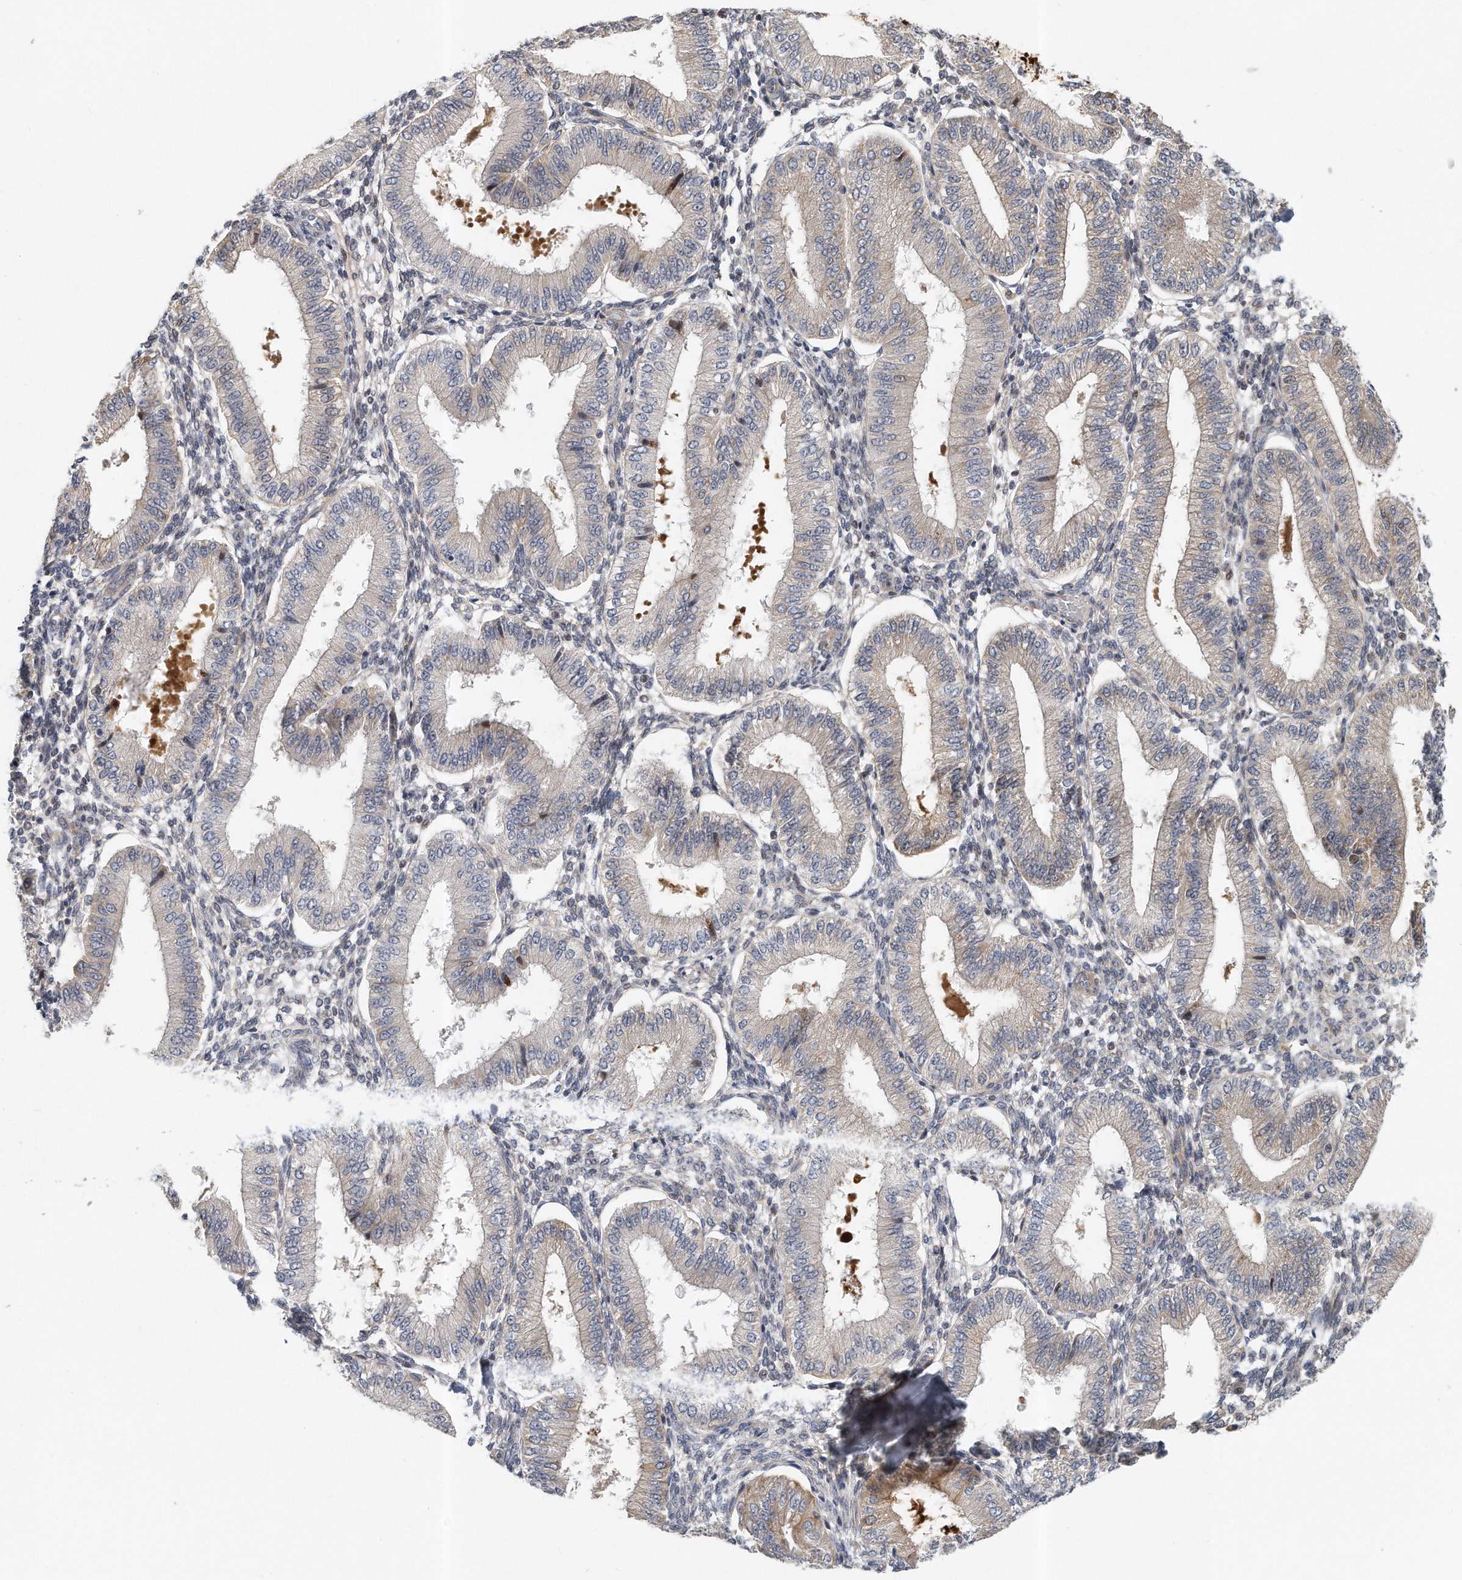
{"staining": {"intensity": "weak", "quantity": "25%-75%", "location": "cytoplasmic/membranous"}, "tissue": "endometrium", "cell_type": "Cells in endometrial stroma", "image_type": "normal", "snomed": [{"axis": "morphology", "description": "Normal tissue, NOS"}, {"axis": "topography", "description": "Endometrium"}], "caption": "High-magnification brightfield microscopy of unremarkable endometrium stained with DAB (brown) and counterstained with hematoxylin (blue). cells in endometrial stroma exhibit weak cytoplasmic/membranous positivity is identified in about25%-75% of cells. The protein is stained brown, and the nuclei are stained in blue (DAB IHC with brightfield microscopy, high magnification).", "gene": "PCDH8", "patient": {"sex": "female", "age": 39}}